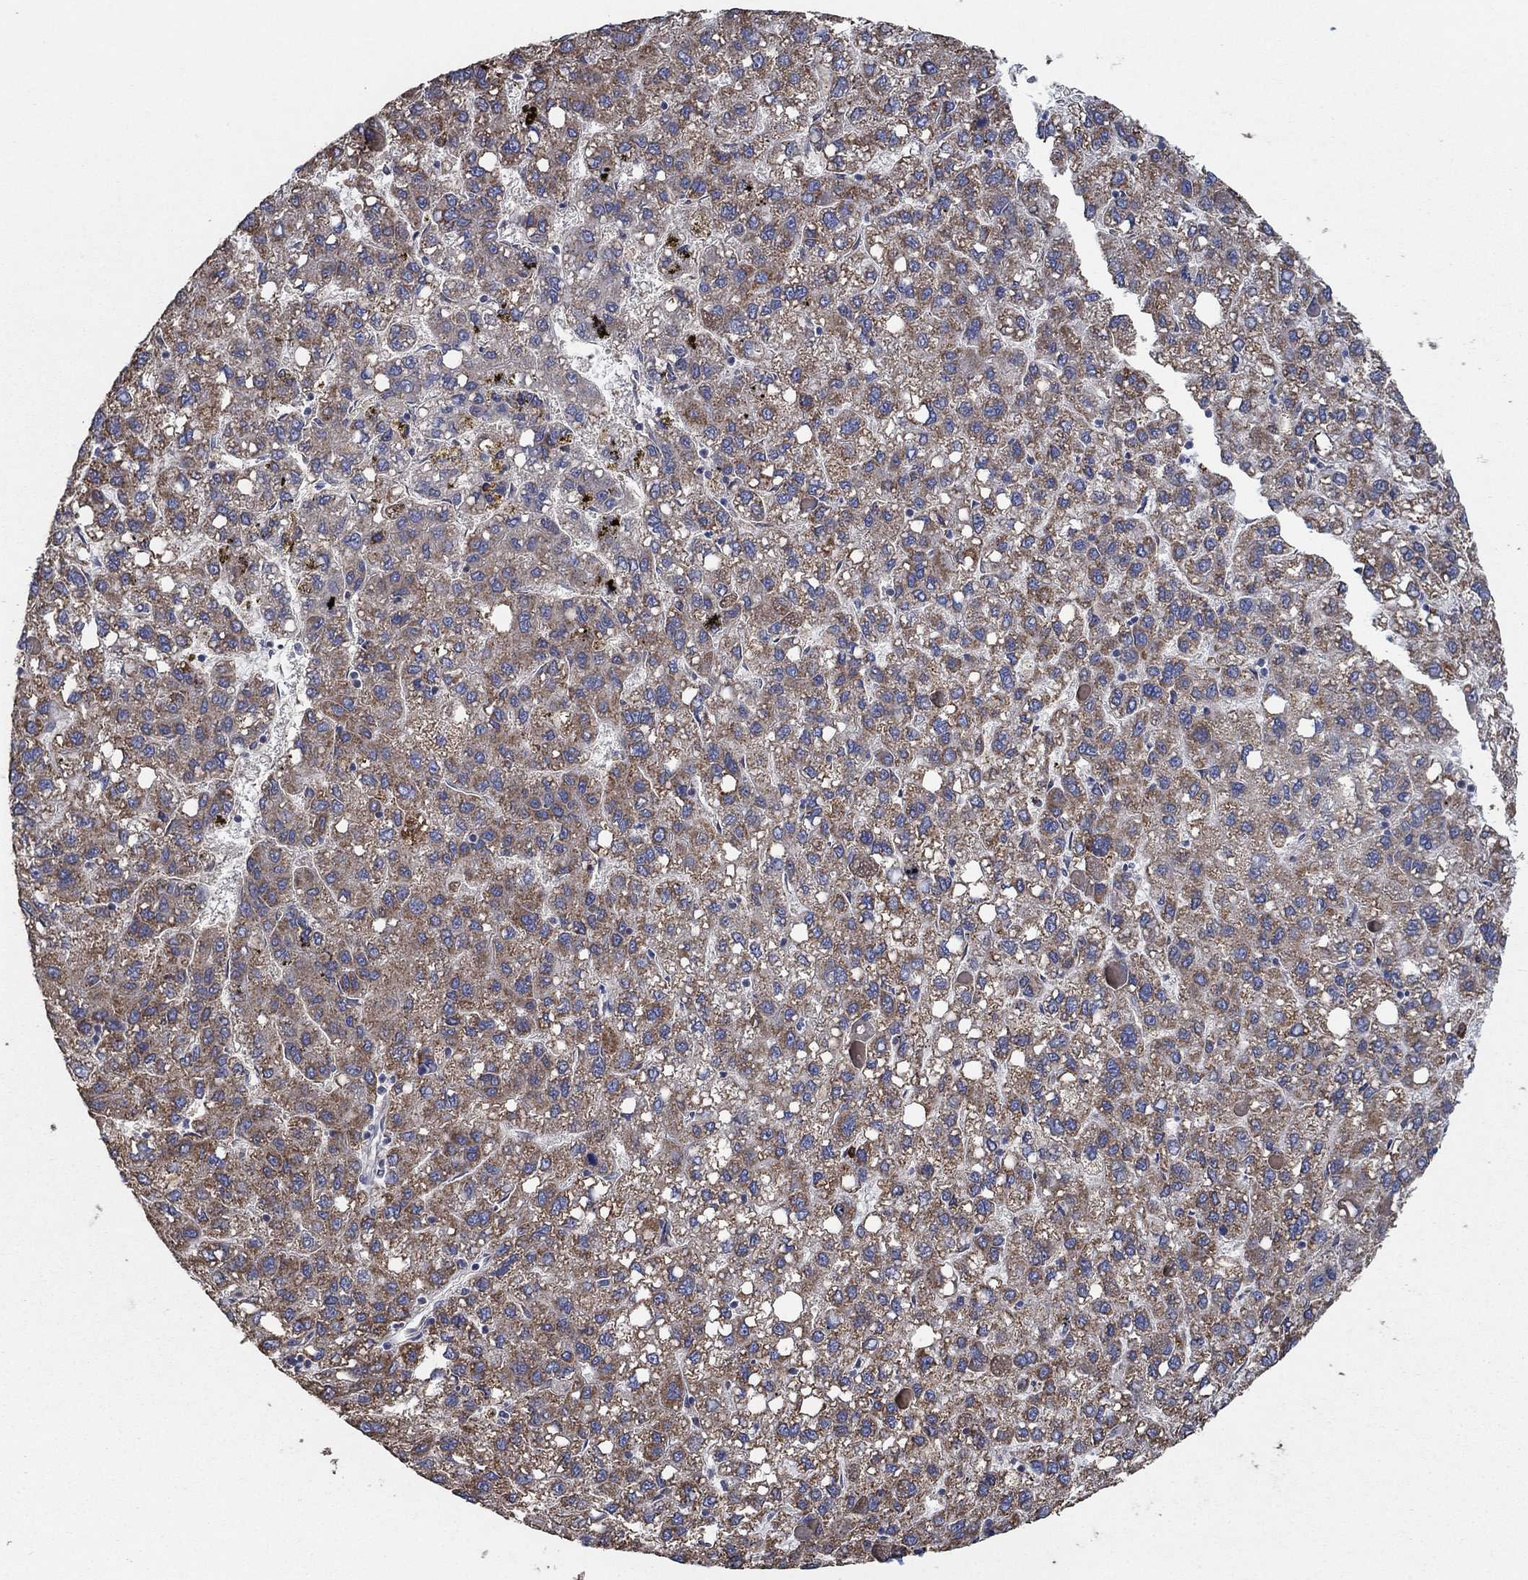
{"staining": {"intensity": "moderate", "quantity": ">75%", "location": "cytoplasmic/membranous"}, "tissue": "liver cancer", "cell_type": "Tumor cells", "image_type": "cancer", "snomed": [{"axis": "morphology", "description": "Carcinoma, Hepatocellular, NOS"}, {"axis": "topography", "description": "Liver"}], "caption": "IHC micrograph of neoplastic tissue: liver cancer (hepatocellular carcinoma) stained using immunohistochemistry demonstrates medium levels of moderate protein expression localized specifically in the cytoplasmic/membranous of tumor cells, appearing as a cytoplasmic/membranous brown color.", "gene": "HID1", "patient": {"sex": "female", "age": 82}}